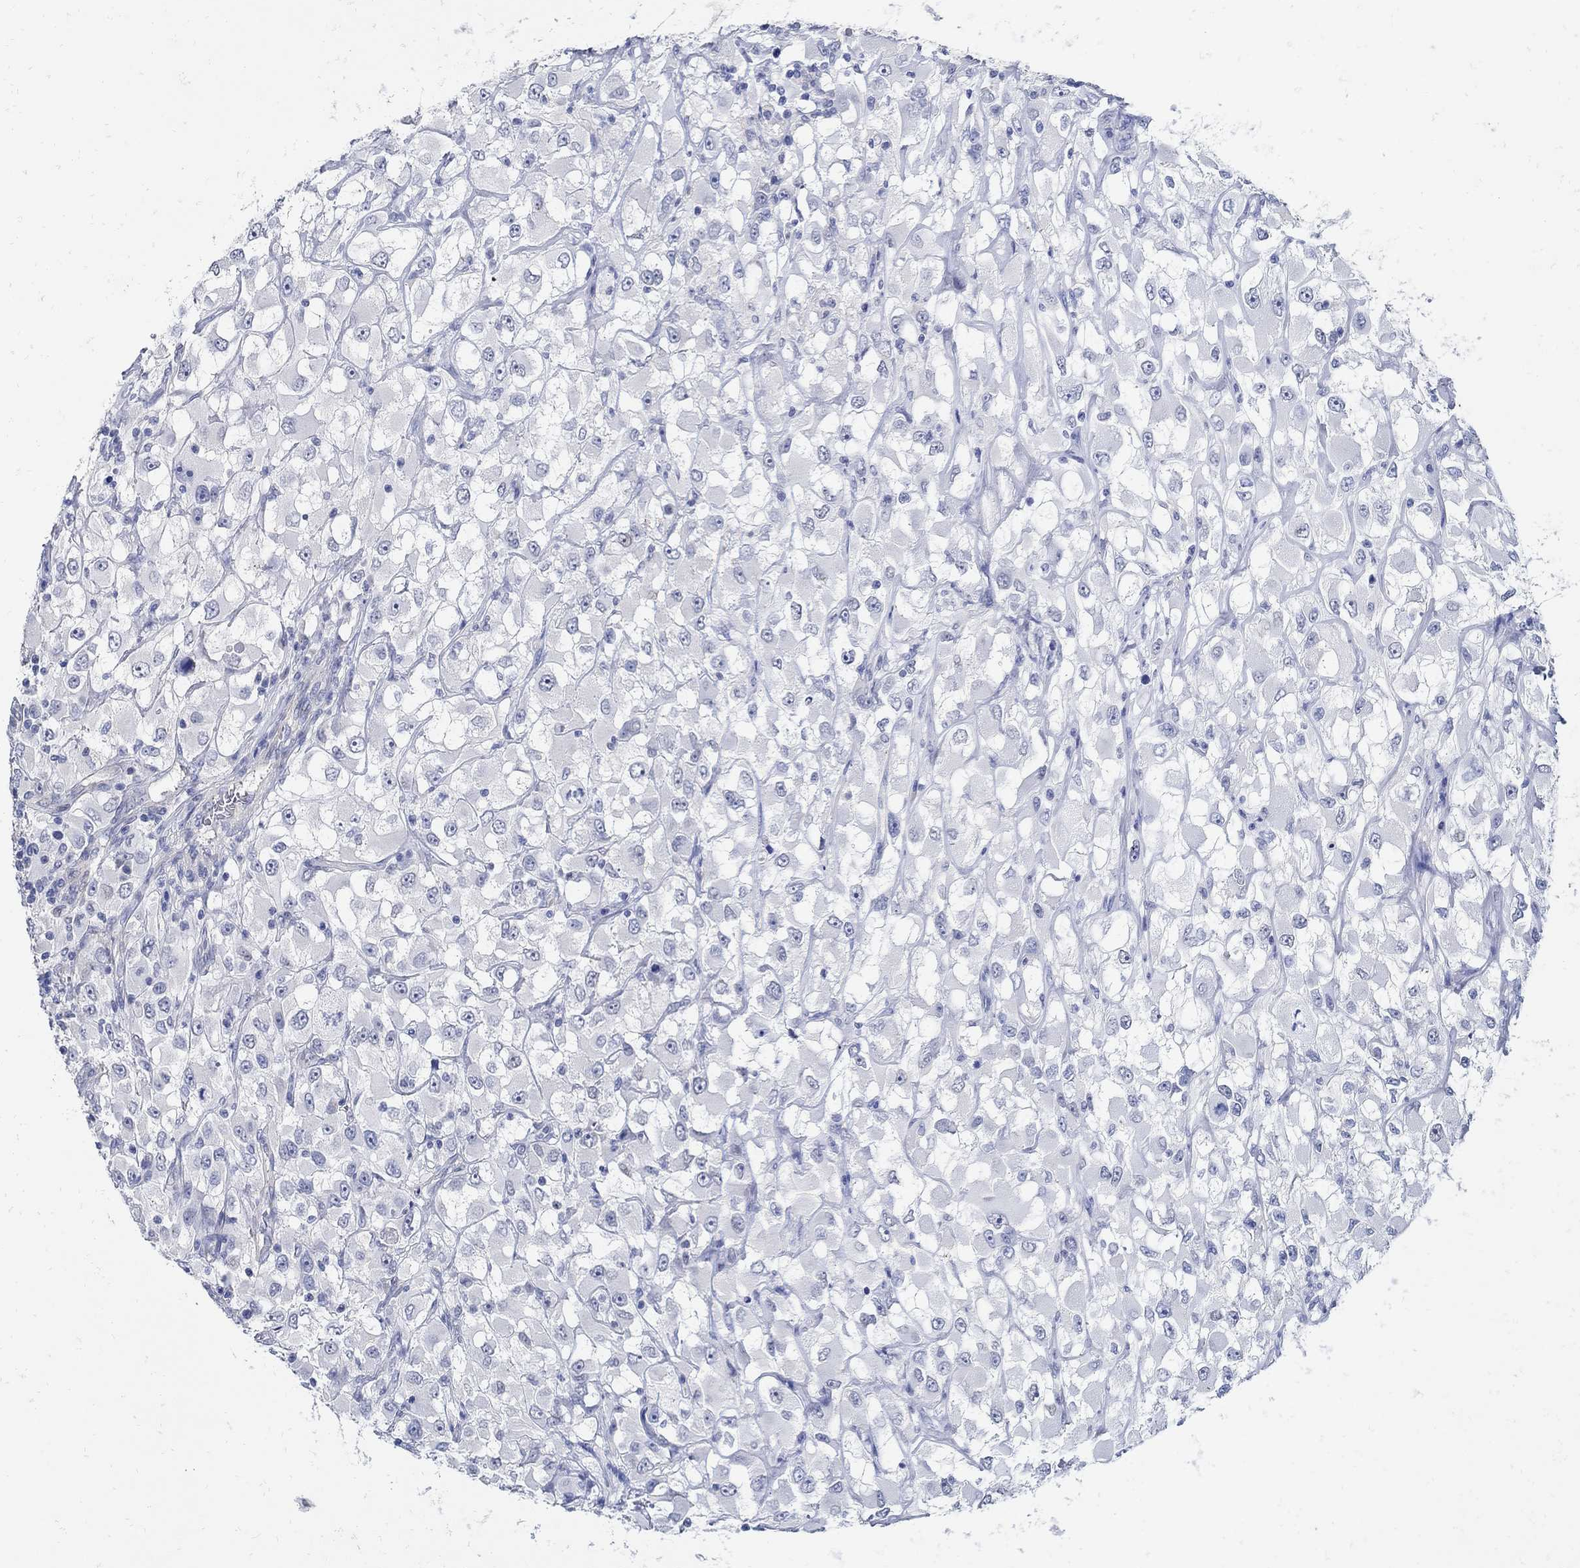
{"staining": {"intensity": "negative", "quantity": "none", "location": "none"}, "tissue": "renal cancer", "cell_type": "Tumor cells", "image_type": "cancer", "snomed": [{"axis": "morphology", "description": "Adenocarcinoma, NOS"}, {"axis": "topography", "description": "Kidney"}], "caption": "An immunohistochemistry (IHC) micrograph of renal cancer is shown. There is no staining in tumor cells of renal cancer. (DAB immunohistochemistry (IHC) visualized using brightfield microscopy, high magnification).", "gene": "NOS1", "patient": {"sex": "female", "age": 52}}